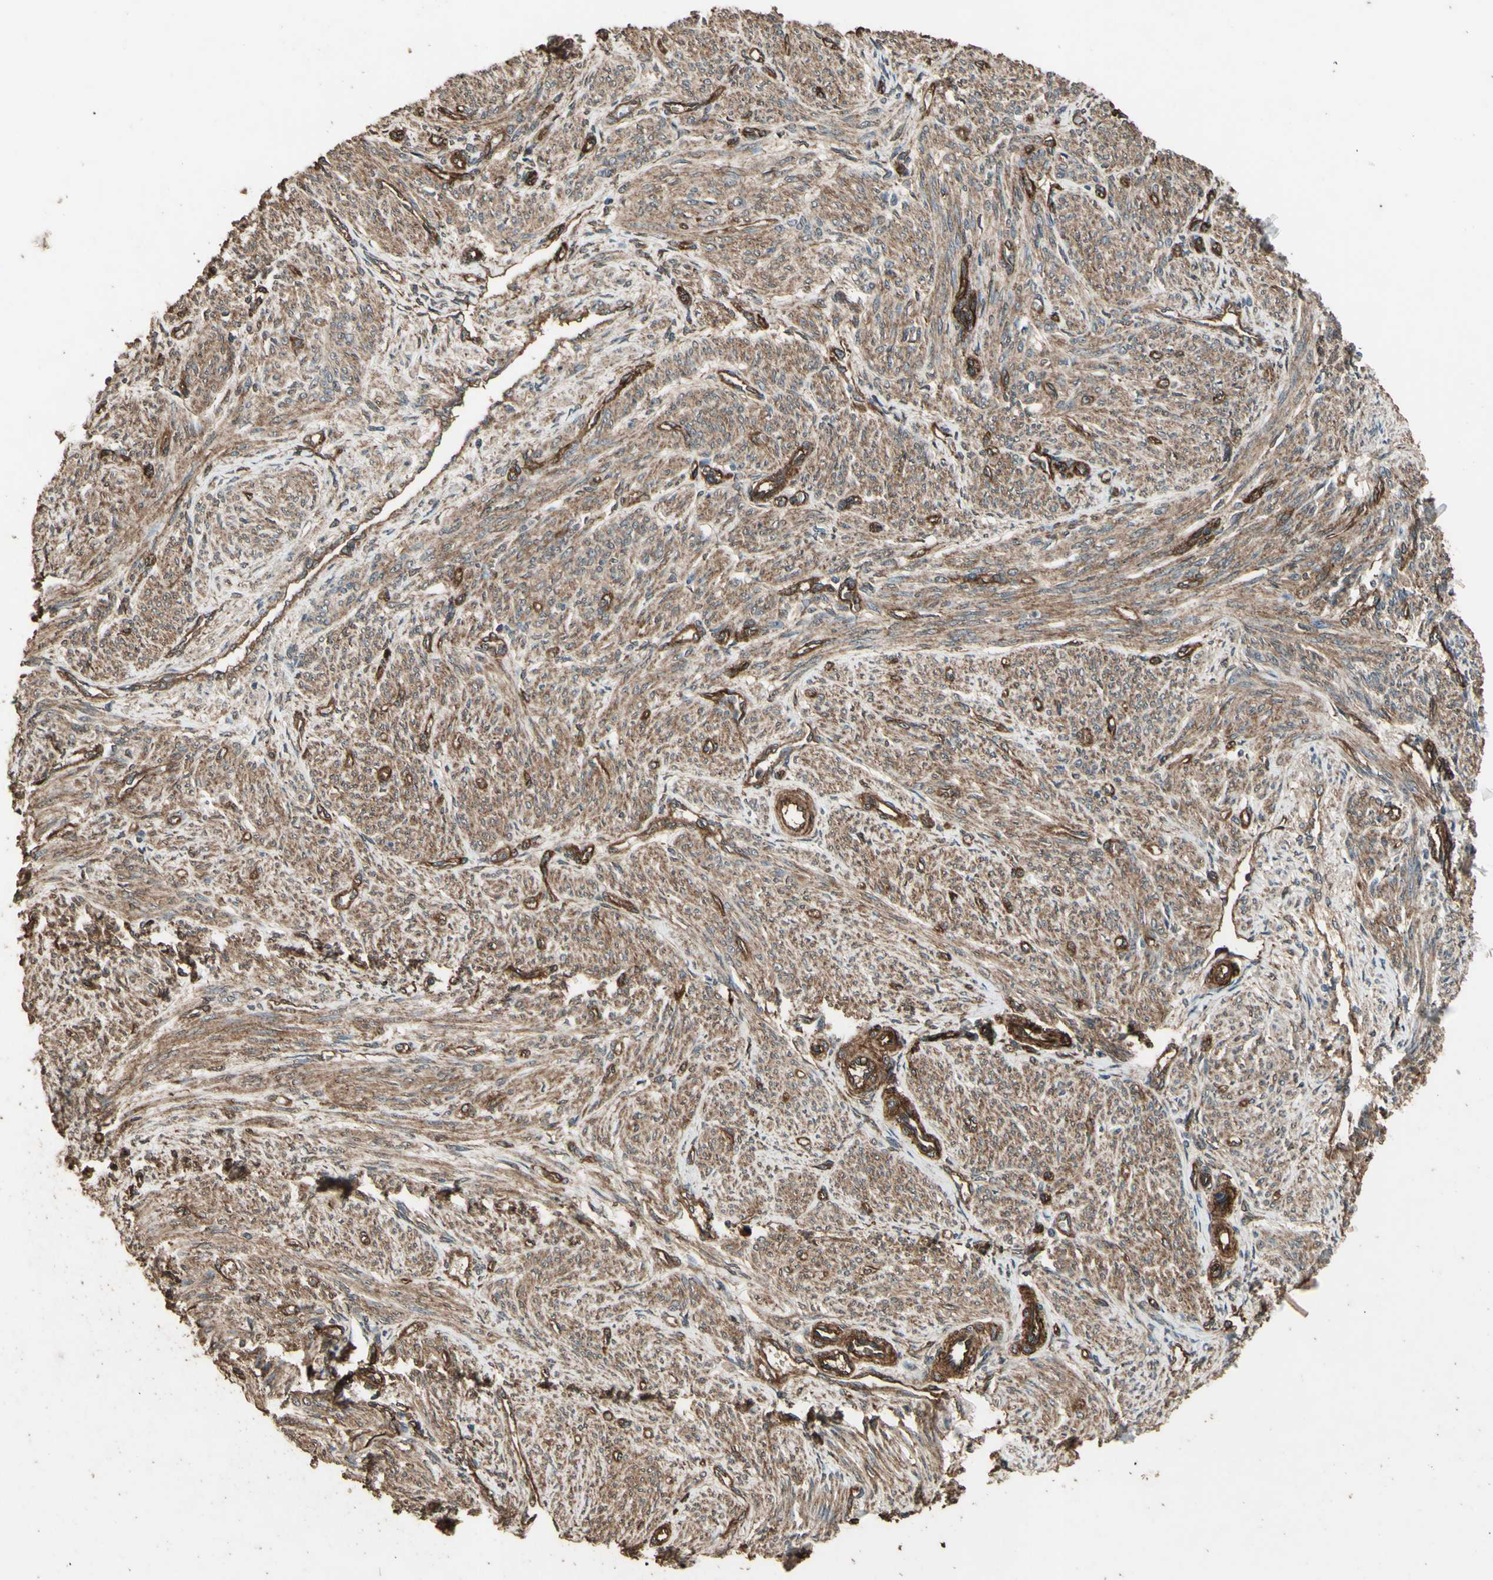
{"staining": {"intensity": "moderate", "quantity": ">75%", "location": "cytoplasmic/membranous"}, "tissue": "smooth muscle", "cell_type": "Smooth muscle cells", "image_type": "normal", "snomed": [{"axis": "morphology", "description": "Normal tissue, NOS"}, {"axis": "topography", "description": "Smooth muscle"}], "caption": "A brown stain shows moderate cytoplasmic/membranous staining of a protein in smooth muscle cells of normal human smooth muscle. (DAB IHC with brightfield microscopy, high magnification).", "gene": "TSPO", "patient": {"sex": "female", "age": 65}}